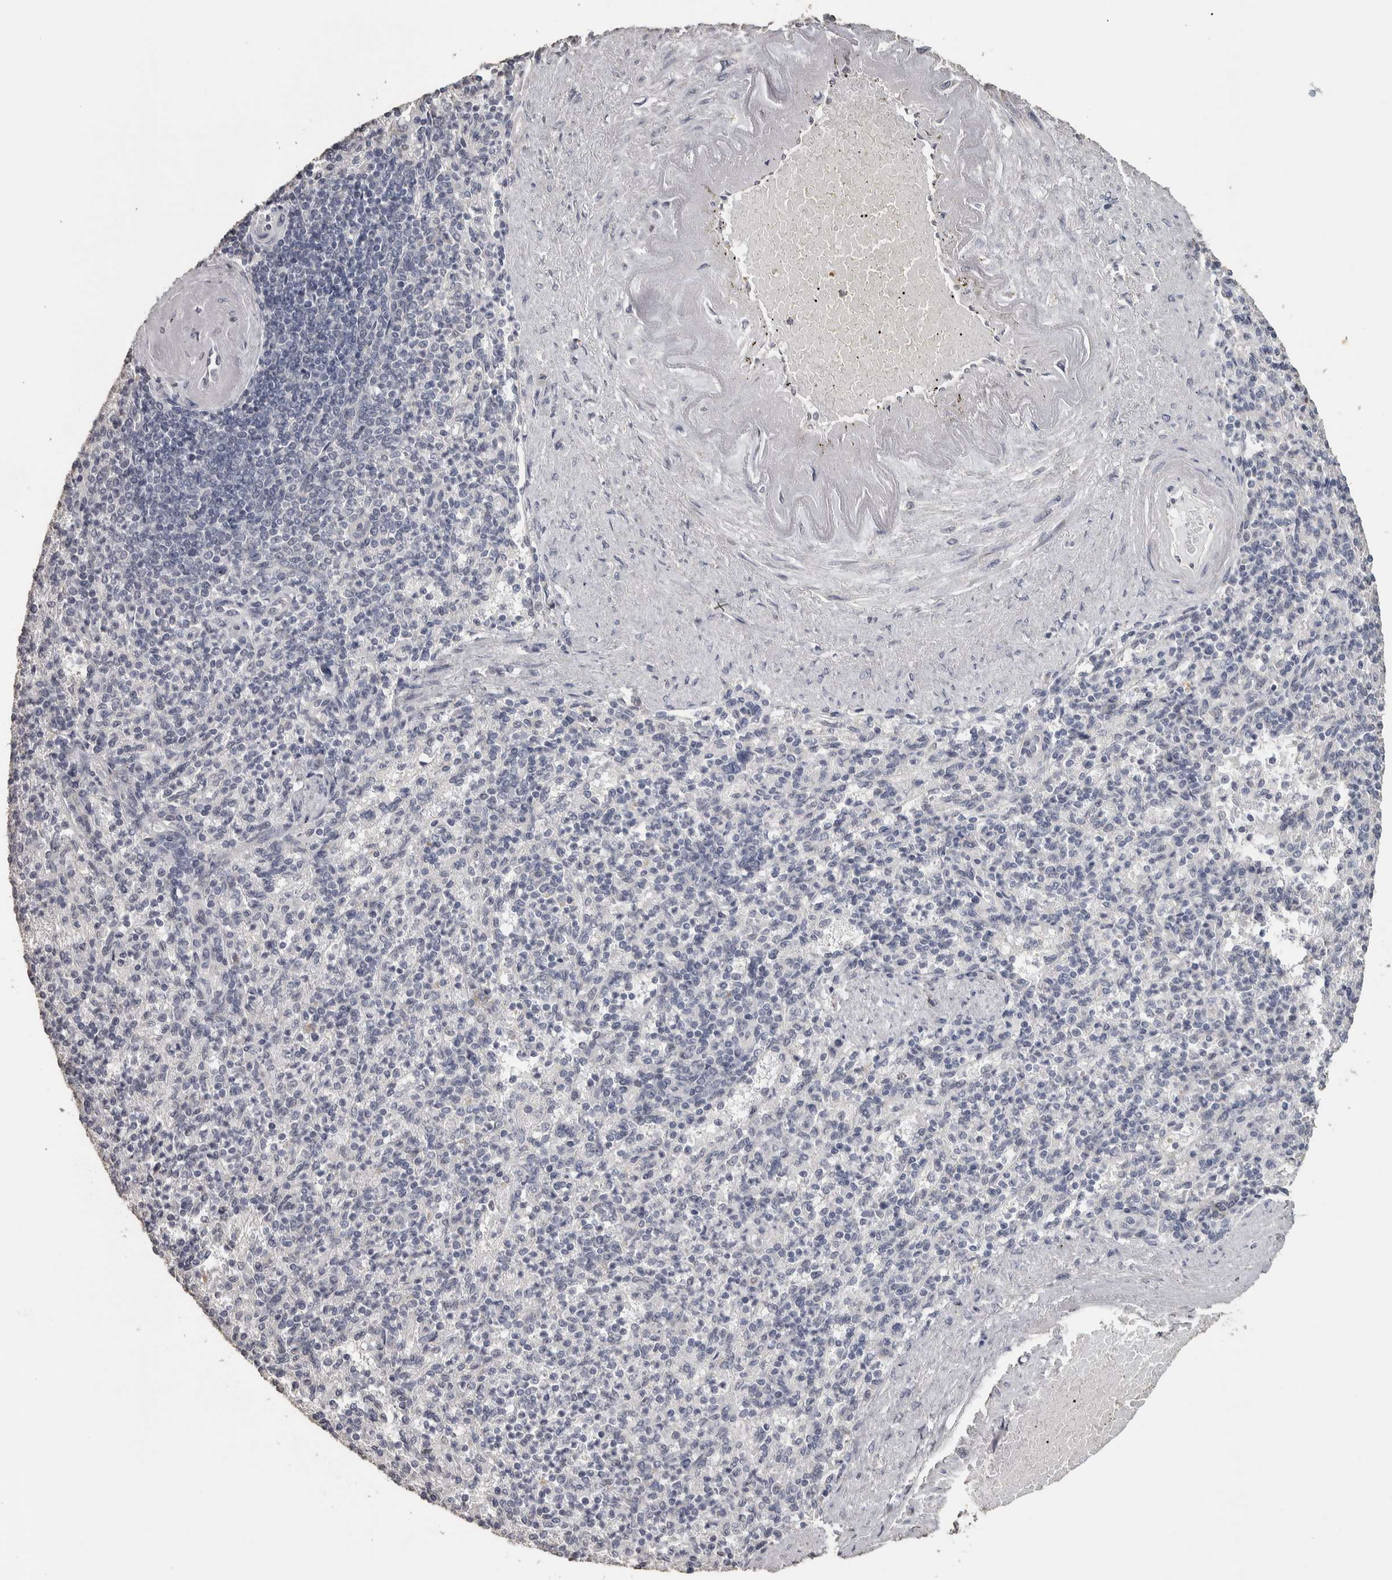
{"staining": {"intensity": "negative", "quantity": "none", "location": "none"}, "tissue": "spleen", "cell_type": "Cells in red pulp", "image_type": "normal", "snomed": [{"axis": "morphology", "description": "Normal tissue, NOS"}, {"axis": "topography", "description": "Spleen"}], "caption": "Photomicrograph shows no significant protein staining in cells in red pulp of normal spleen.", "gene": "NECAB1", "patient": {"sex": "female", "age": 74}}